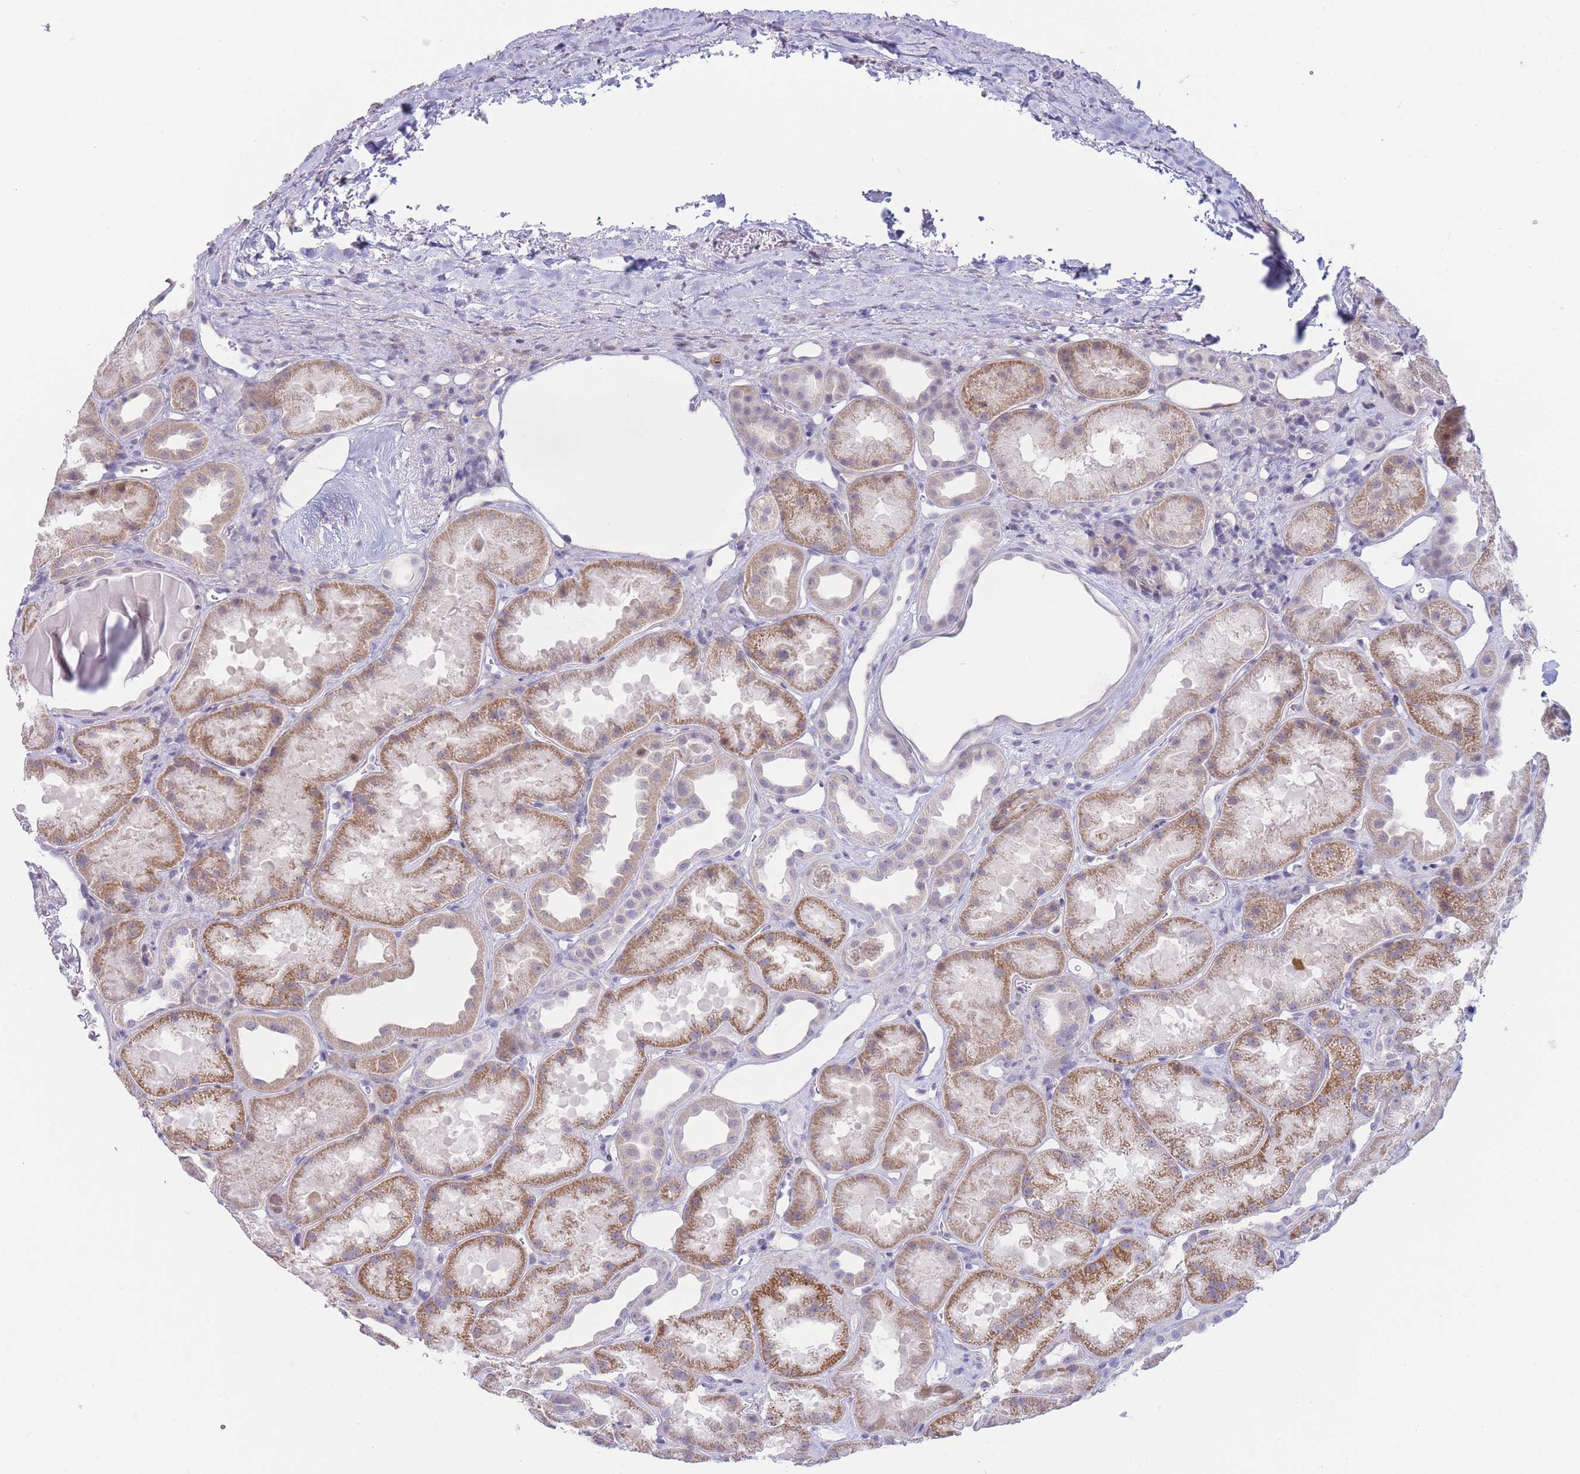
{"staining": {"intensity": "negative", "quantity": "none", "location": "none"}, "tissue": "kidney", "cell_type": "Cells in glomeruli", "image_type": "normal", "snomed": [{"axis": "morphology", "description": "Normal tissue, NOS"}, {"axis": "topography", "description": "Kidney"}], "caption": "Kidney stained for a protein using immunohistochemistry (IHC) demonstrates no expression cells in glomeruli.", "gene": "ASAP3", "patient": {"sex": "male", "age": 61}}